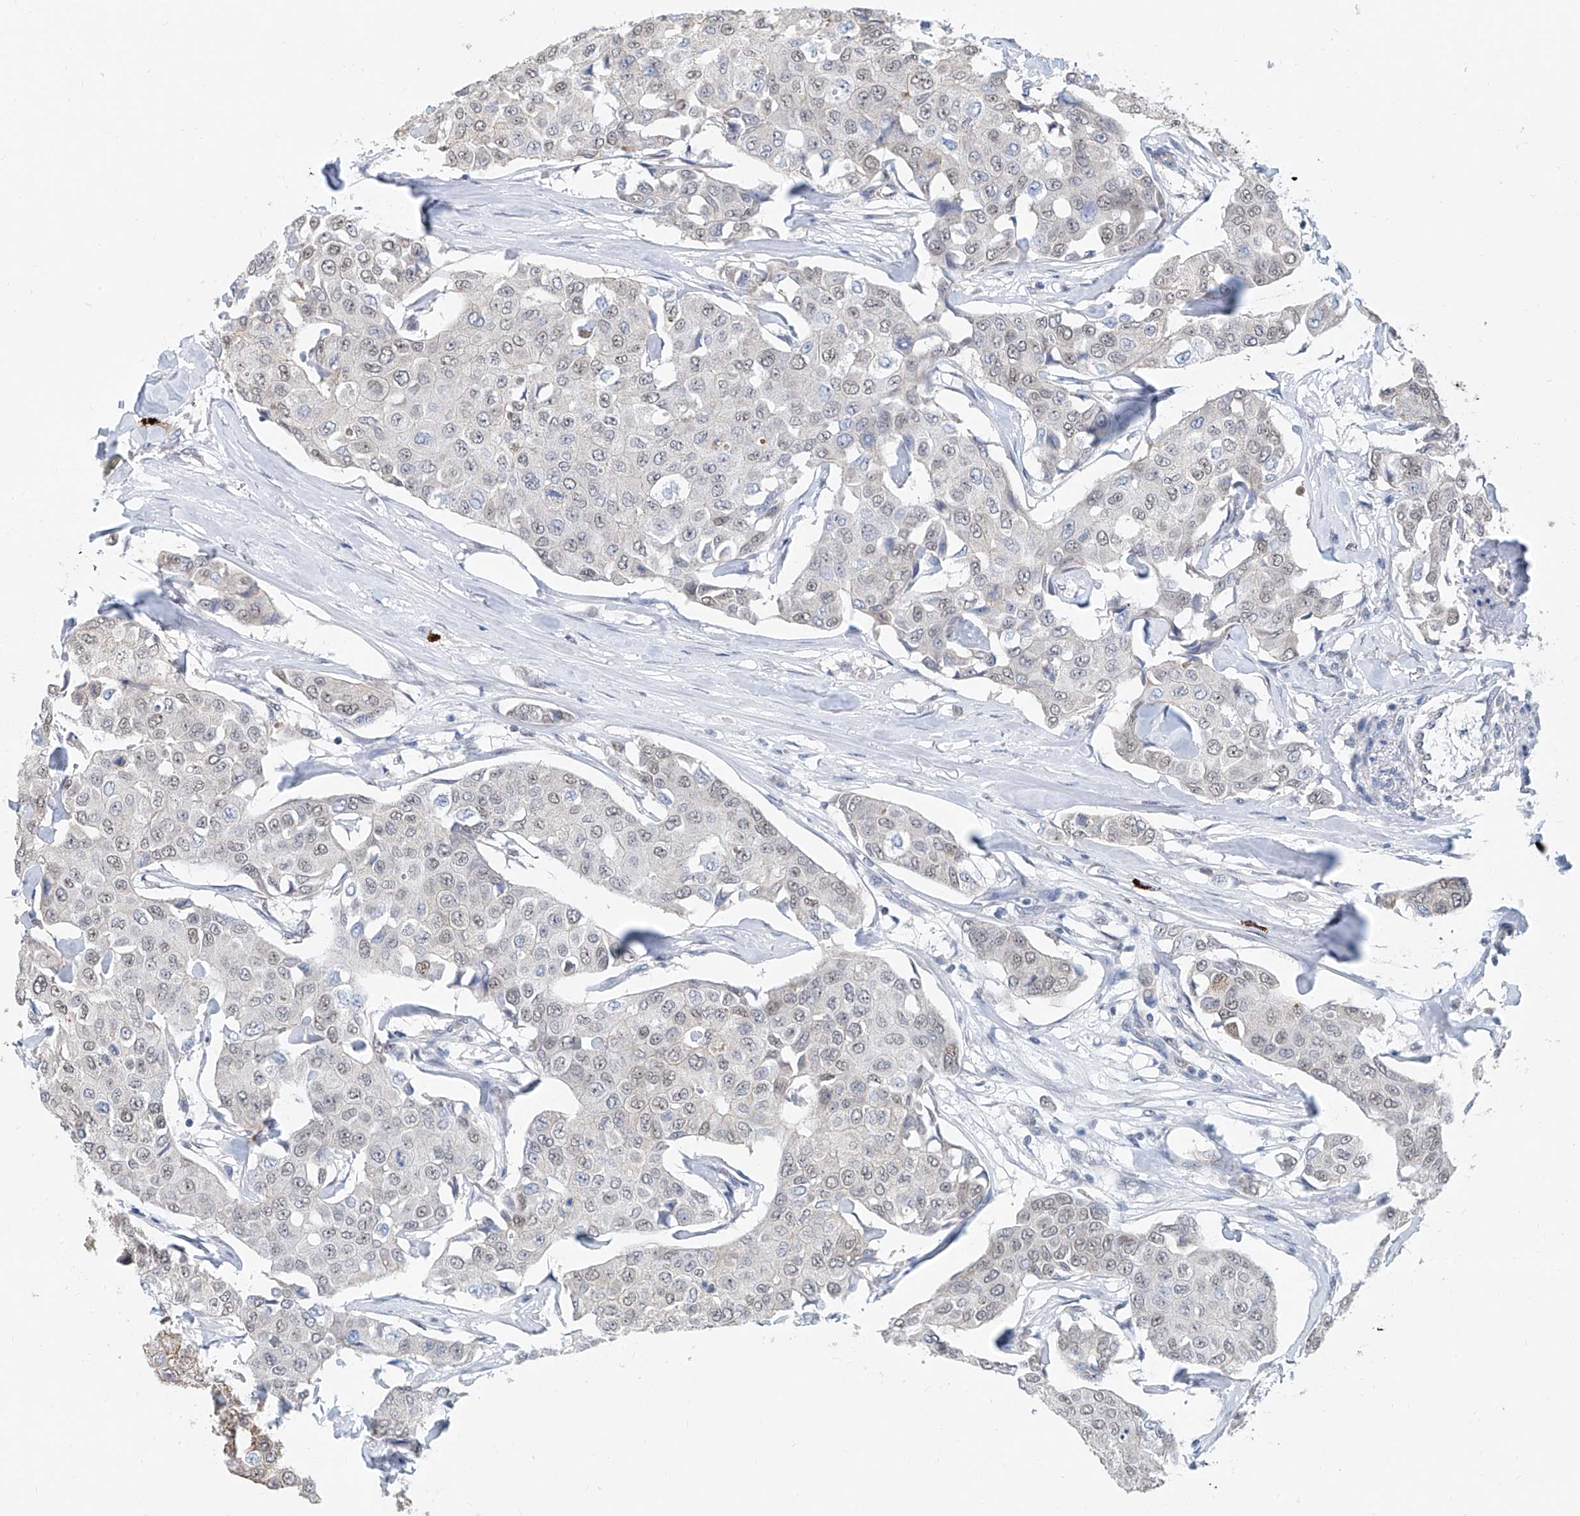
{"staining": {"intensity": "weak", "quantity": "25%-75%", "location": "nuclear"}, "tissue": "breast cancer", "cell_type": "Tumor cells", "image_type": "cancer", "snomed": [{"axis": "morphology", "description": "Duct carcinoma"}, {"axis": "topography", "description": "Breast"}], "caption": "The photomicrograph reveals staining of breast cancer, revealing weak nuclear protein staining (brown color) within tumor cells. The protein is shown in brown color, while the nuclei are stained blue.", "gene": "SDE2", "patient": {"sex": "female", "age": 80}}